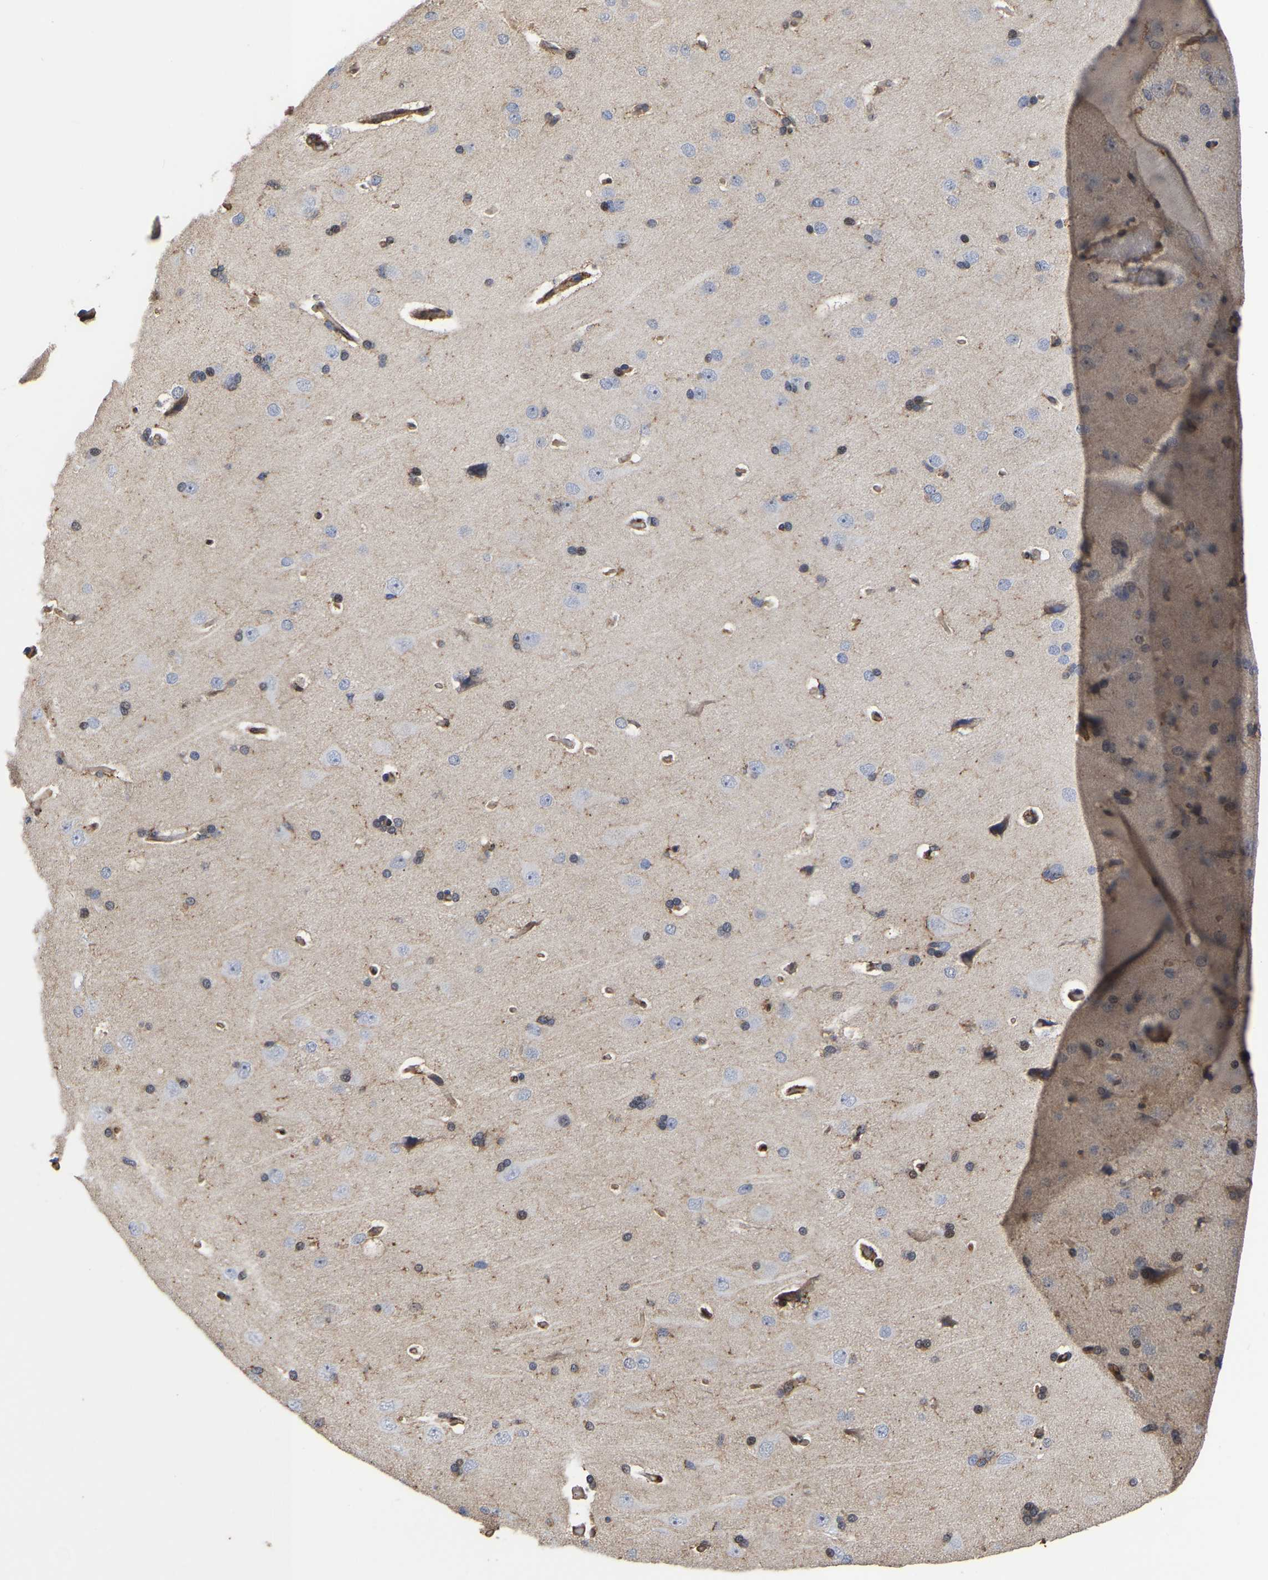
{"staining": {"intensity": "negative", "quantity": "none", "location": "none"}, "tissue": "cerebral cortex", "cell_type": "Endothelial cells", "image_type": "normal", "snomed": [{"axis": "morphology", "description": "Normal tissue, NOS"}, {"axis": "topography", "description": "Cerebral cortex"}], "caption": "An immunohistochemistry (IHC) micrograph of benign cerebral cortex is shown. There is no staining in endothelial cells of cerebral cortex. The staining is performed using DAB brown chromogen with nuclei counter-stained in using hematoxylin.", "gene": "LIF", "patient": {"sex": "male", "age": 62}}